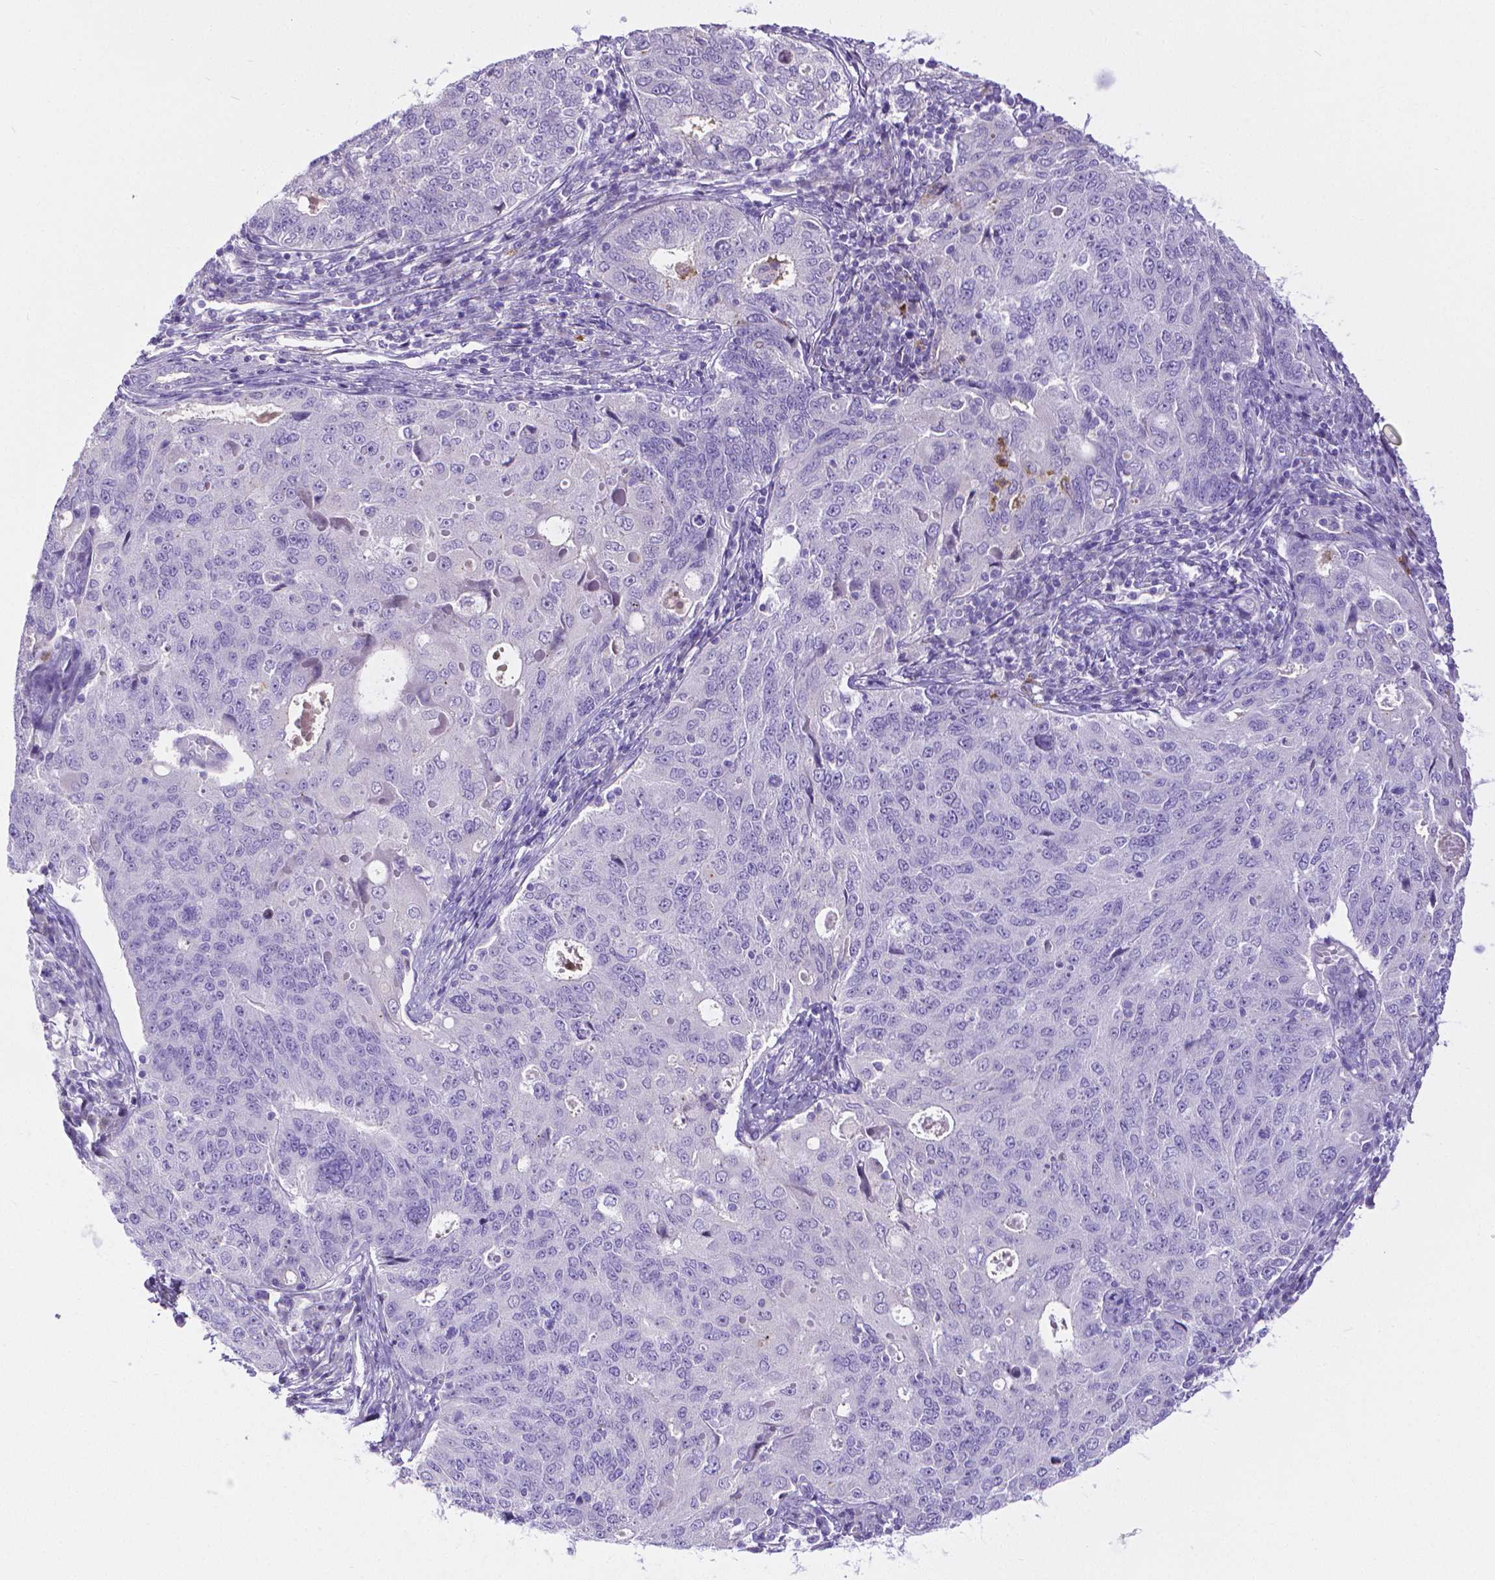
{"staining": {"intensity": "negative", "quantity": "none", "location": "none"}, "tissue": "endometrial cancer", "cell_type": "Tumor cells", "image_type": "cancer", "snomed": [{"axis": "morphology", "description": "Adenocarcinoma, NOS"}, {"axis": "topography", "description": "Endometrium"}], "caption": "An image of endometrial cancer stained for a protein demonstrates no brown staining in tumor cells.", "gene": "MMP9", "patient": {"sex": "female", "age": 43}}